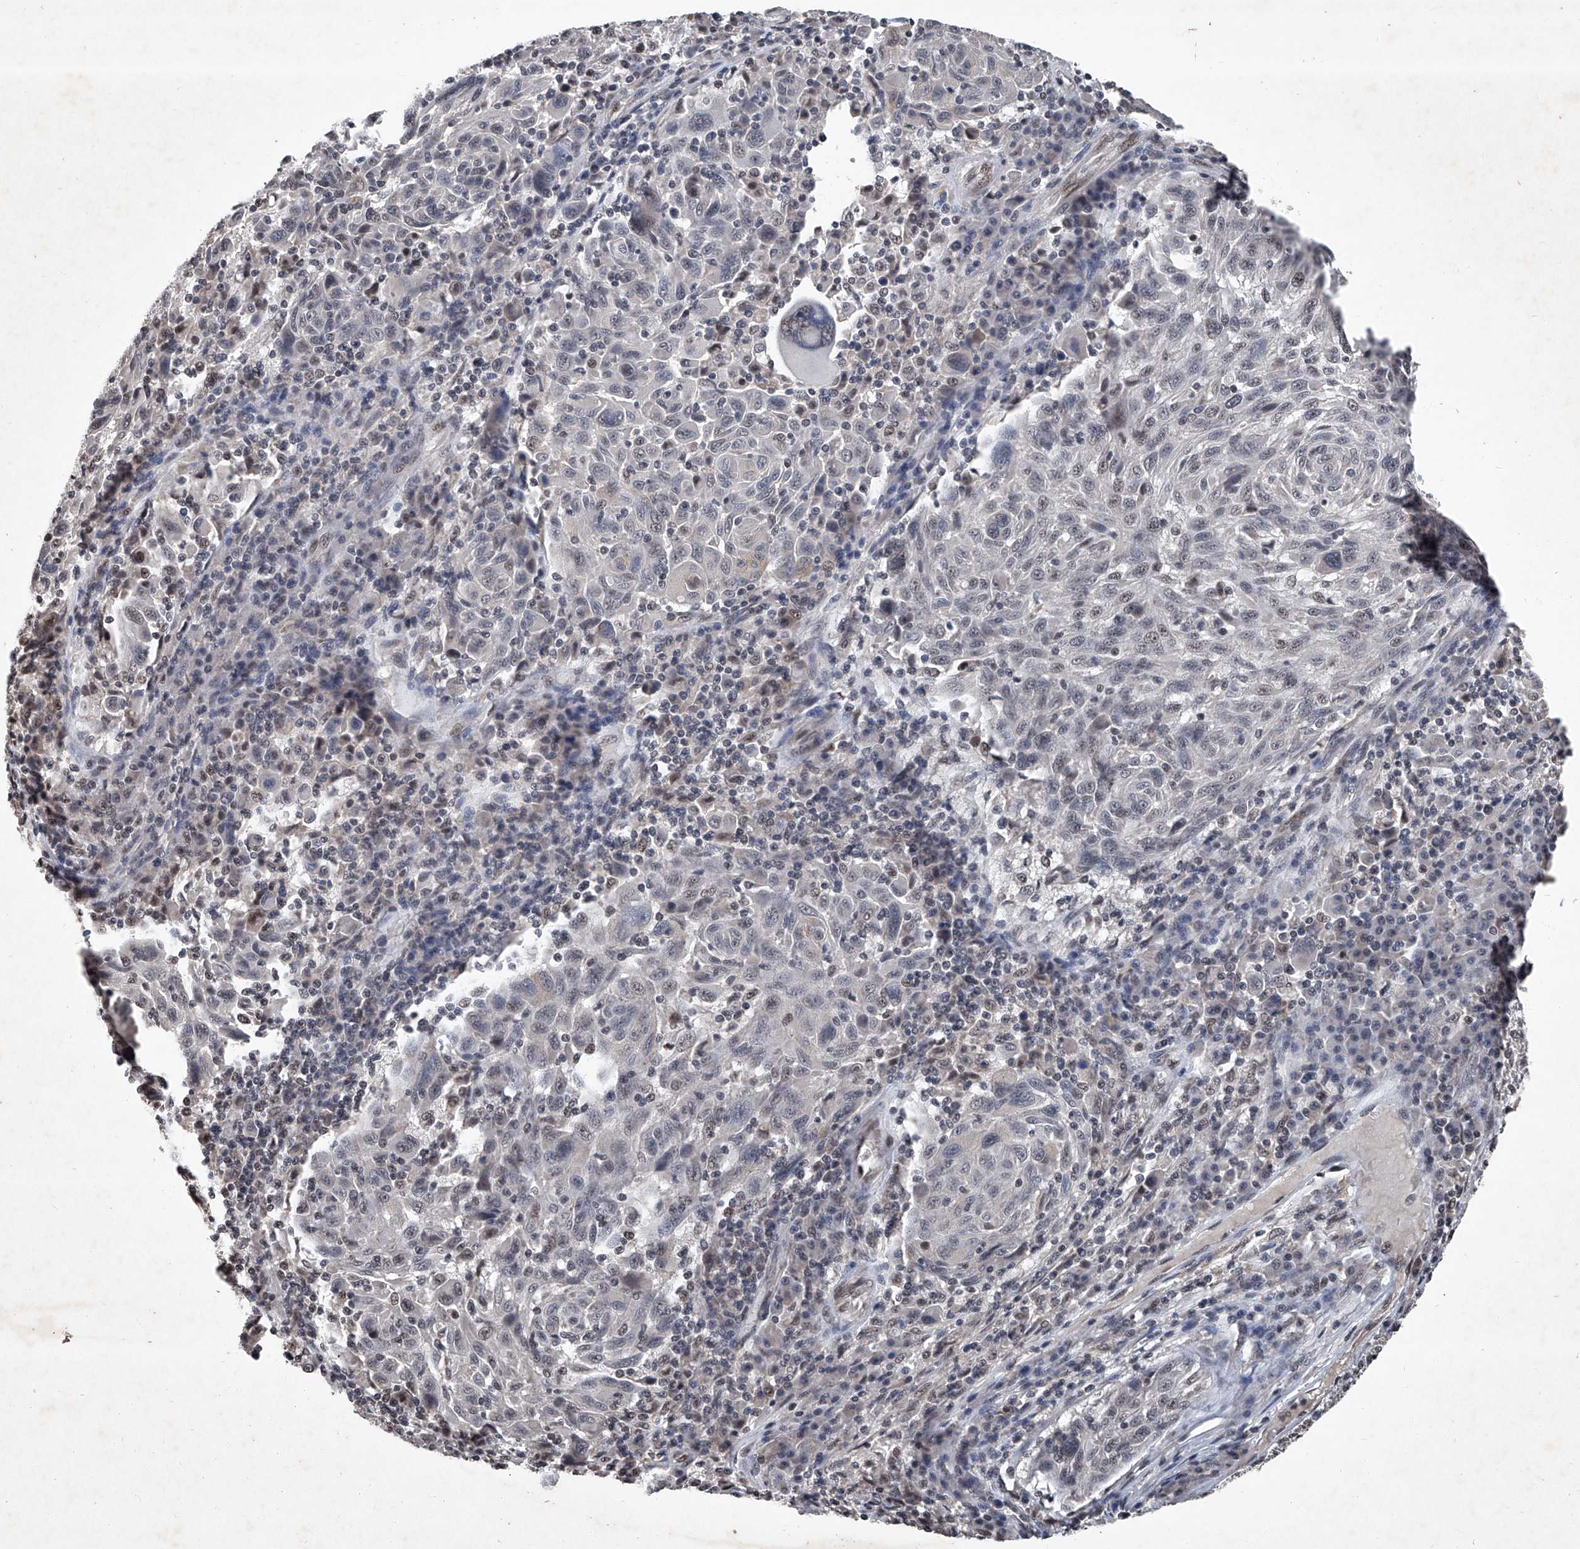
{"staining": {"intensity": "weak", "quantity": "<25%", "location": "nuclear"}, "tissue": "melanoma", "cell_type": "Tumor cells", "image_type": "cancer", "snomed": [{"axis": "morphology", "description": "Malignant melanoma, NOS"}, {"axis": "topography", "description": "Skin"}], "caption": "An image of human melanoma is negative for staining in tumor cells. (DAB (3,3'-diaminobenzidine) immunohistochemistry, high magnification).", "gene": "DDX39B", "patient": {"sex": "male", "age": 53}}